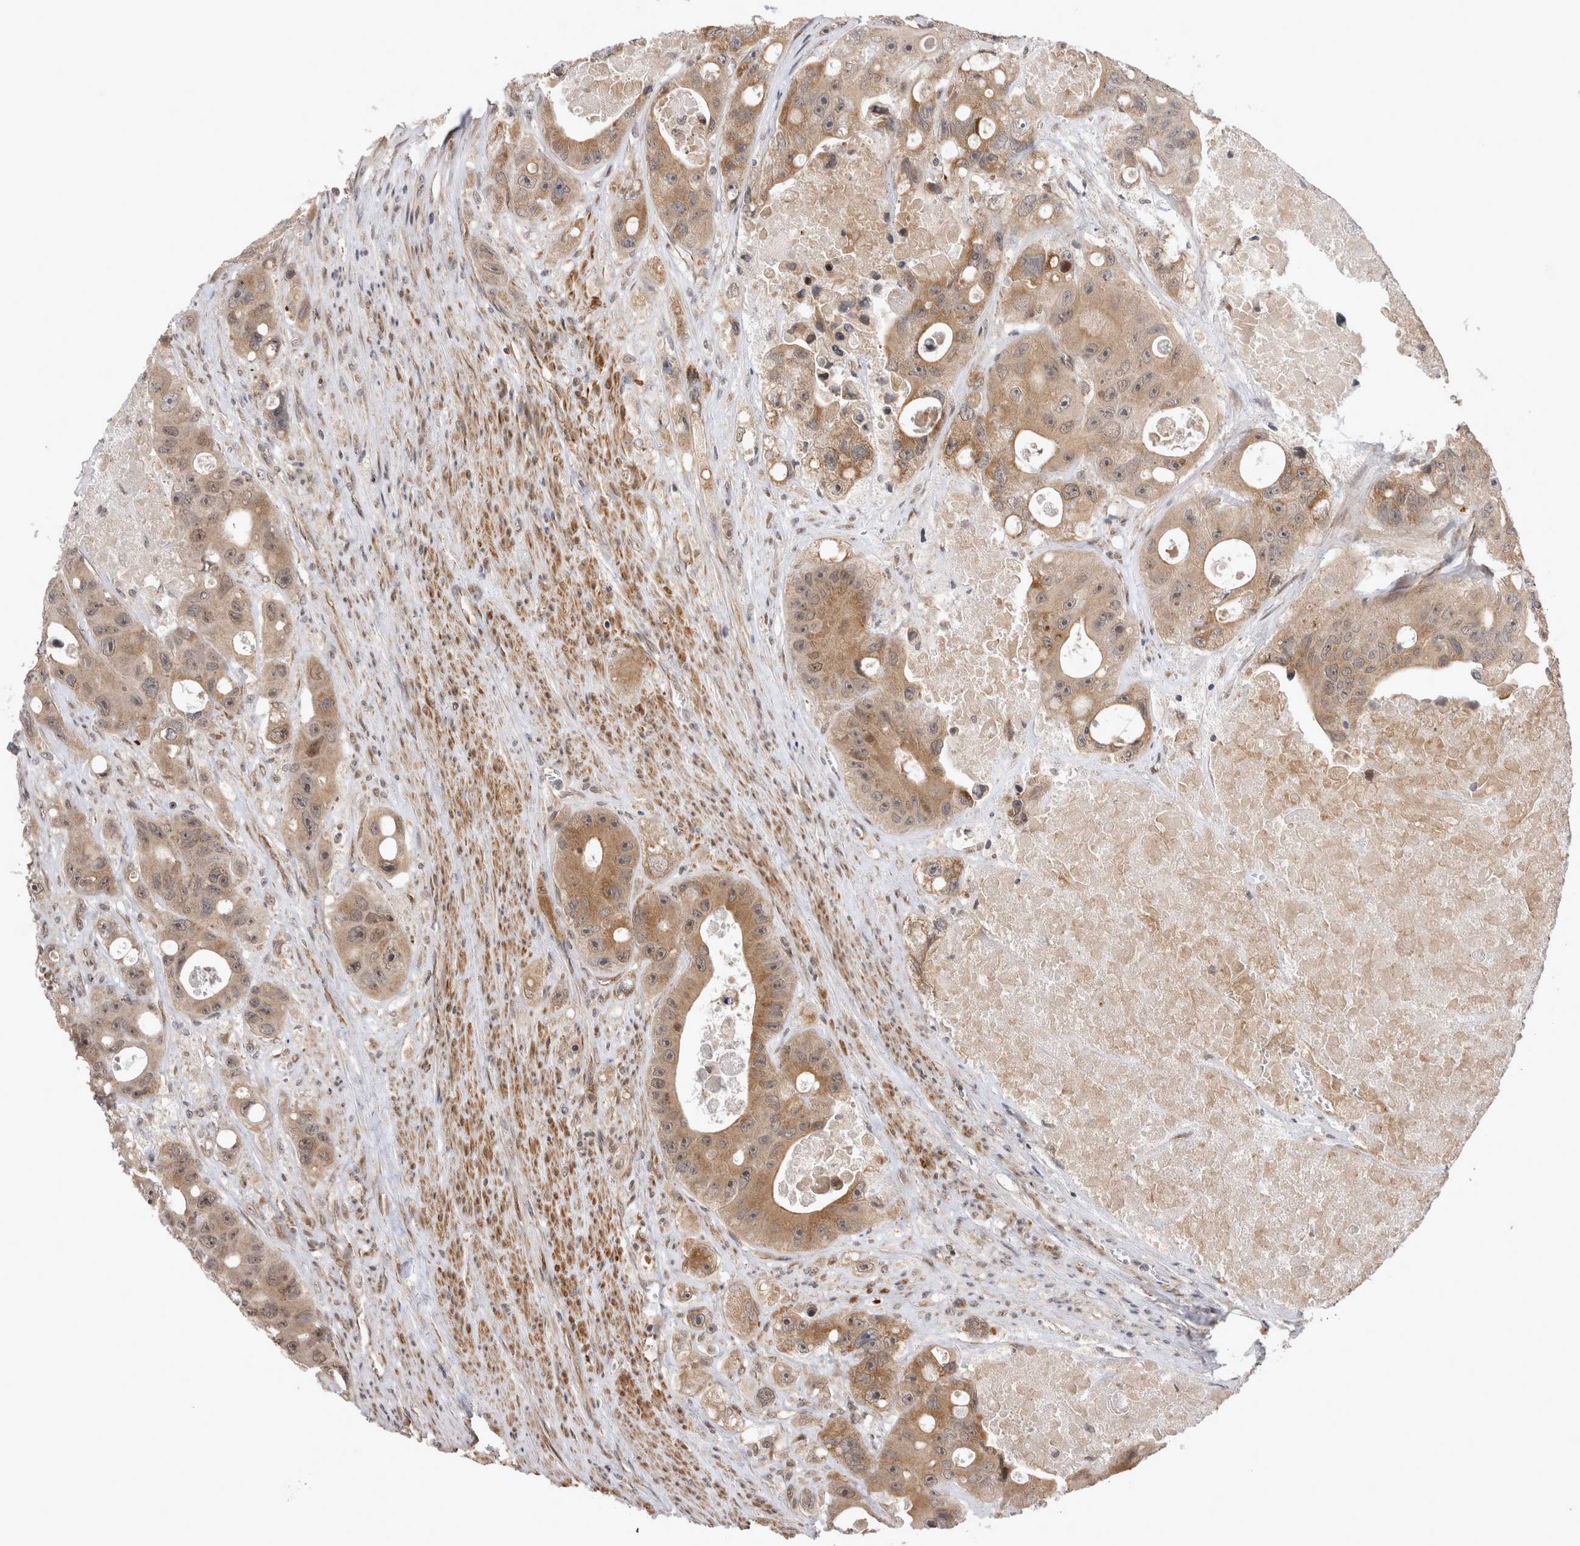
{"staining": {"intensity": "moderate", "quantity": ">75%", "location": "cytoplasmic/membranous,nuclear"}, "tissue": "colorectal cancer", "cell_type": "Tumor cells", "image_type": "cancer", "snomed": [{"axis": "morphology", "description": "Adenocarcinoma, NOS"}, {"axis": "topography", "description": "Colon"}], "caption": "The immunohistochemical stain labels moderate cytoplasmic/membranous and nuclear staining in tumor cells of adenocarcinoma (colorectal) tissue.", "gene": "TMEM65", "patient": {"sex": "female", "age": 46}}